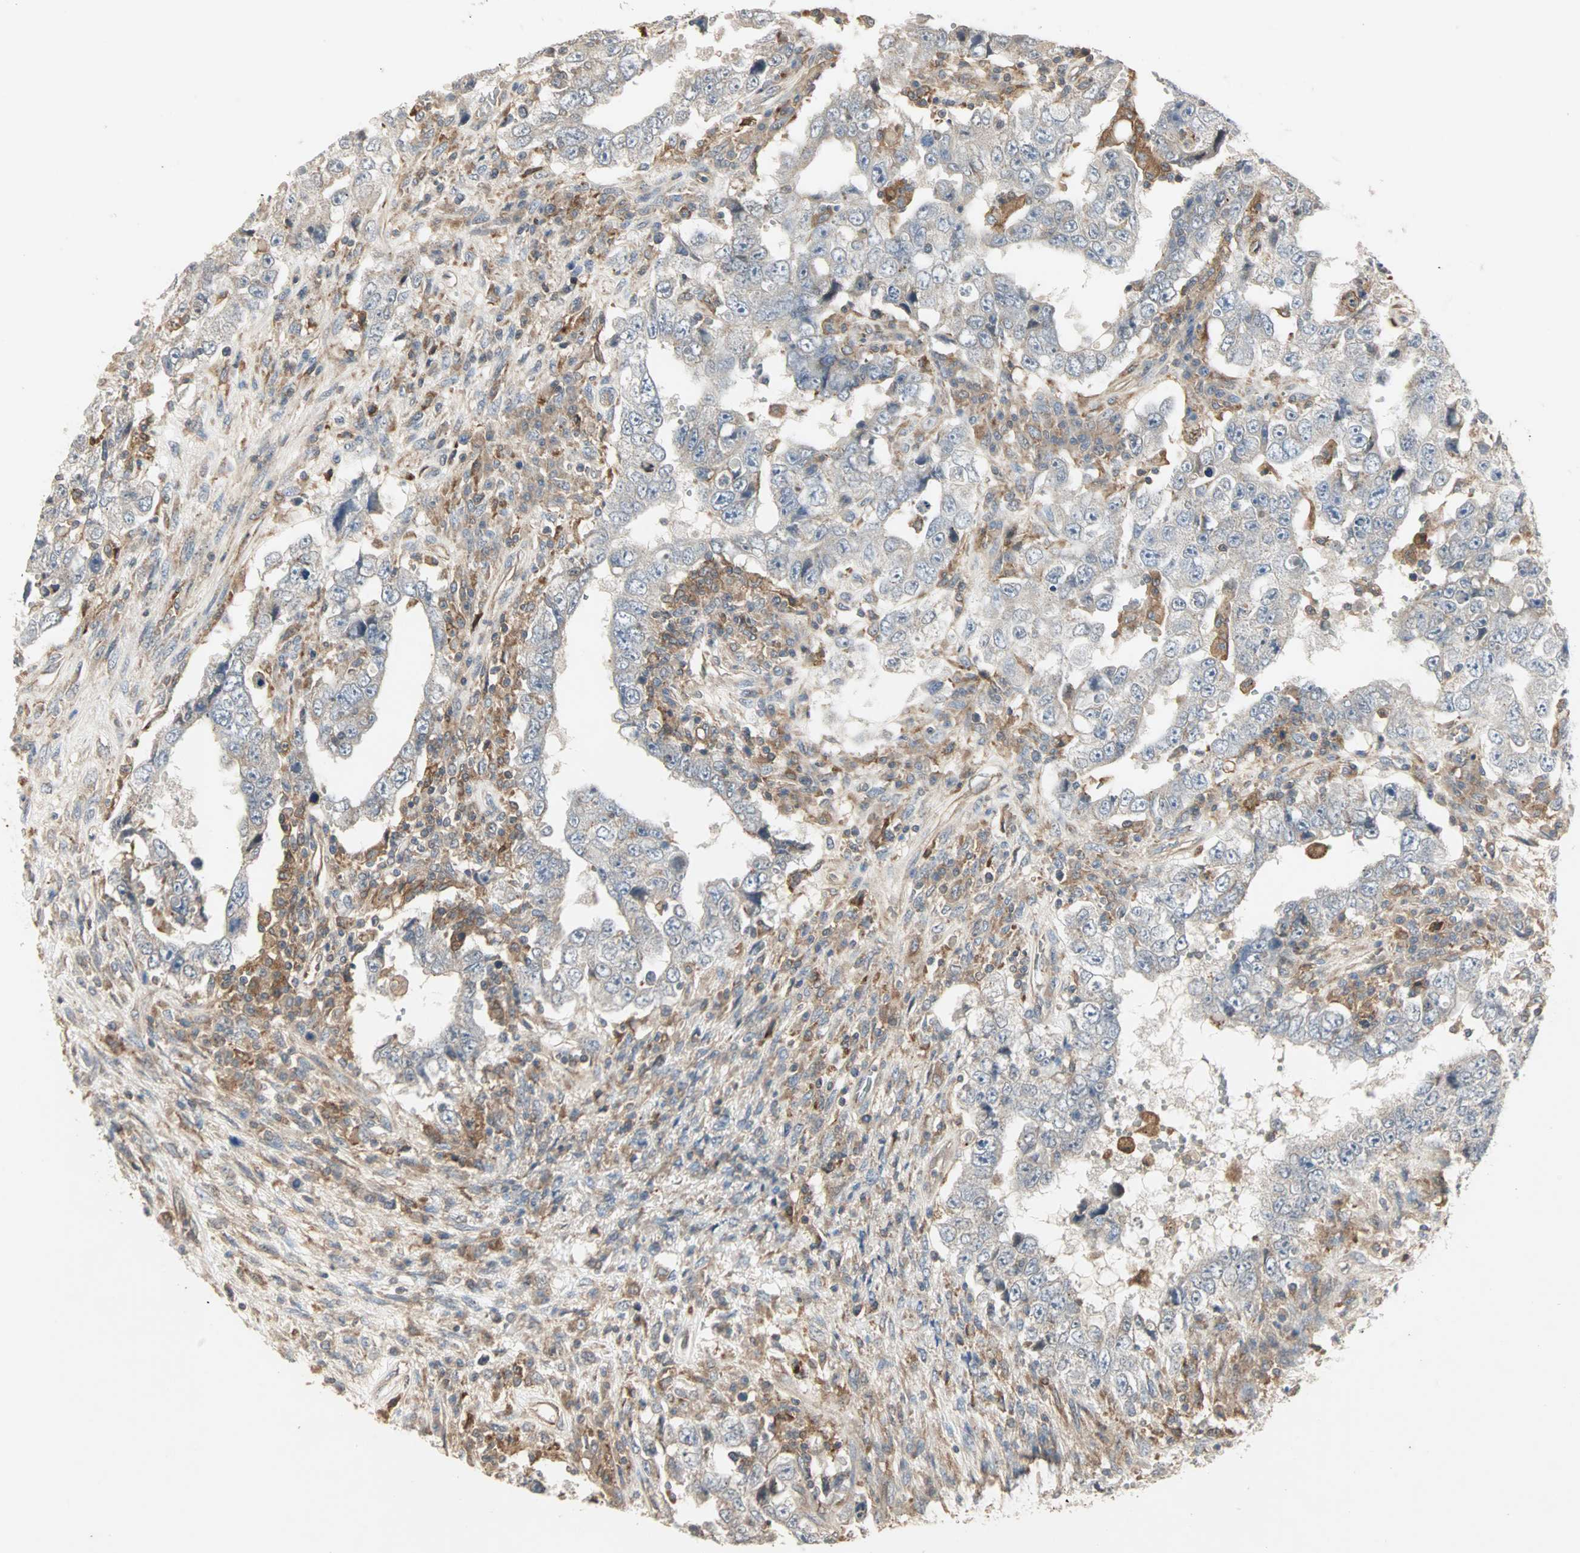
{"staining": {"intensity": "weak", "quantity": "25%-75%", "location": "cytoplasmic/membranous"}, "tissue": "testis cancer", "cell_type": "Tumor cells", "image_type": "cancer", "snomed": [{"axis": "morphology", "description": "Carcinoma, Embryonal, NOS"}, {"axis": "topography", "description": "Testis"}], "caption": "DAB (3,3'-diaminobenzidine) immunohistochemical staining of human testis cancer reveals weak cytoplasmic/membranous protein expression in approximately 25%-75% of tumor cells. The protein of interest is stained brown, and the nuclei are stained in blue (DAB IHC with brightfield microscopy, high magnification).", "gene": "GNAI2", "patient": {"sex": "male", "age": 26}}